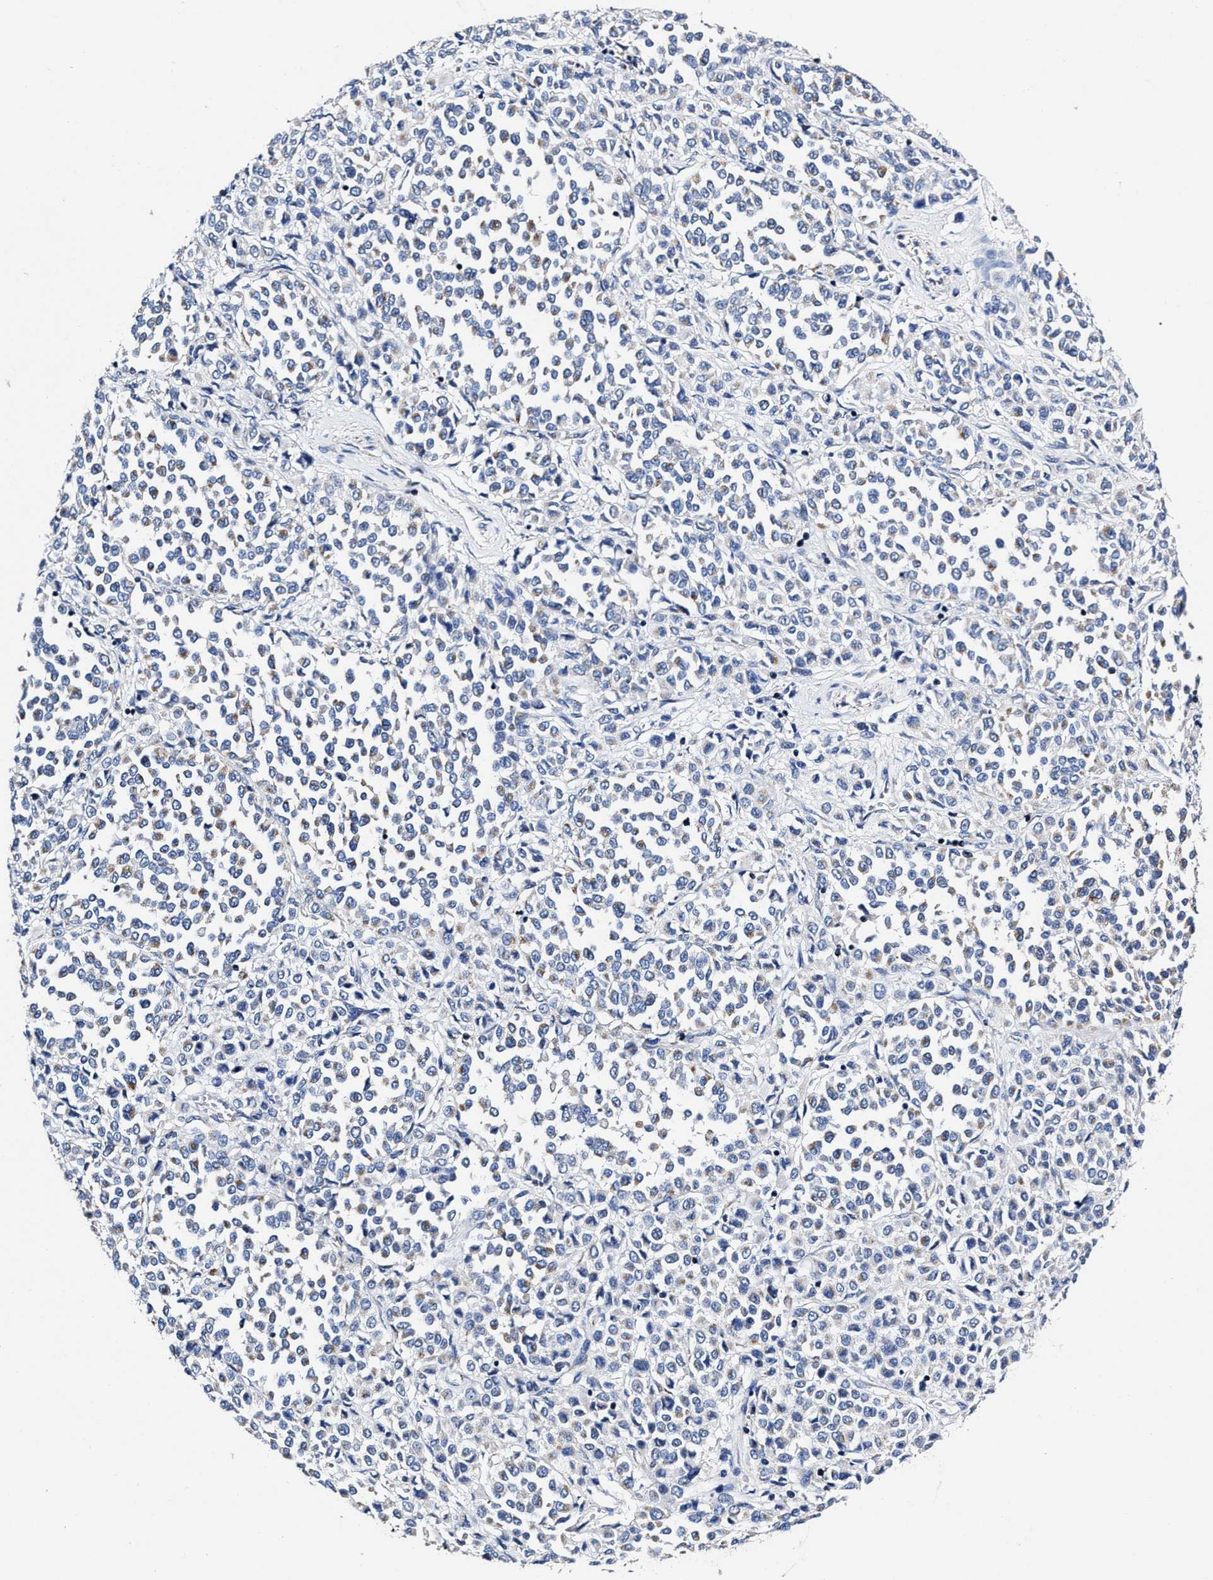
{"staining": {"intensity": "weak", "quantity": "<25%", "location": "cytoplasmic/membranous"}, "tissue": "melanoma", "cell_type": "Tumor cells", "image_type": "cancer", "snomed": [{"axis": "morphology", "description": "Malignant melanoma, Metastatic site"}, {"axis": "topography", "description": "Pancreas"}], "caption": "A photomicrograph of human malignant melanoma (metastatic site) is negative for staining in tumor cells.", "gene": "HINT2", "patient": {"sex": "female", "age": 30}}